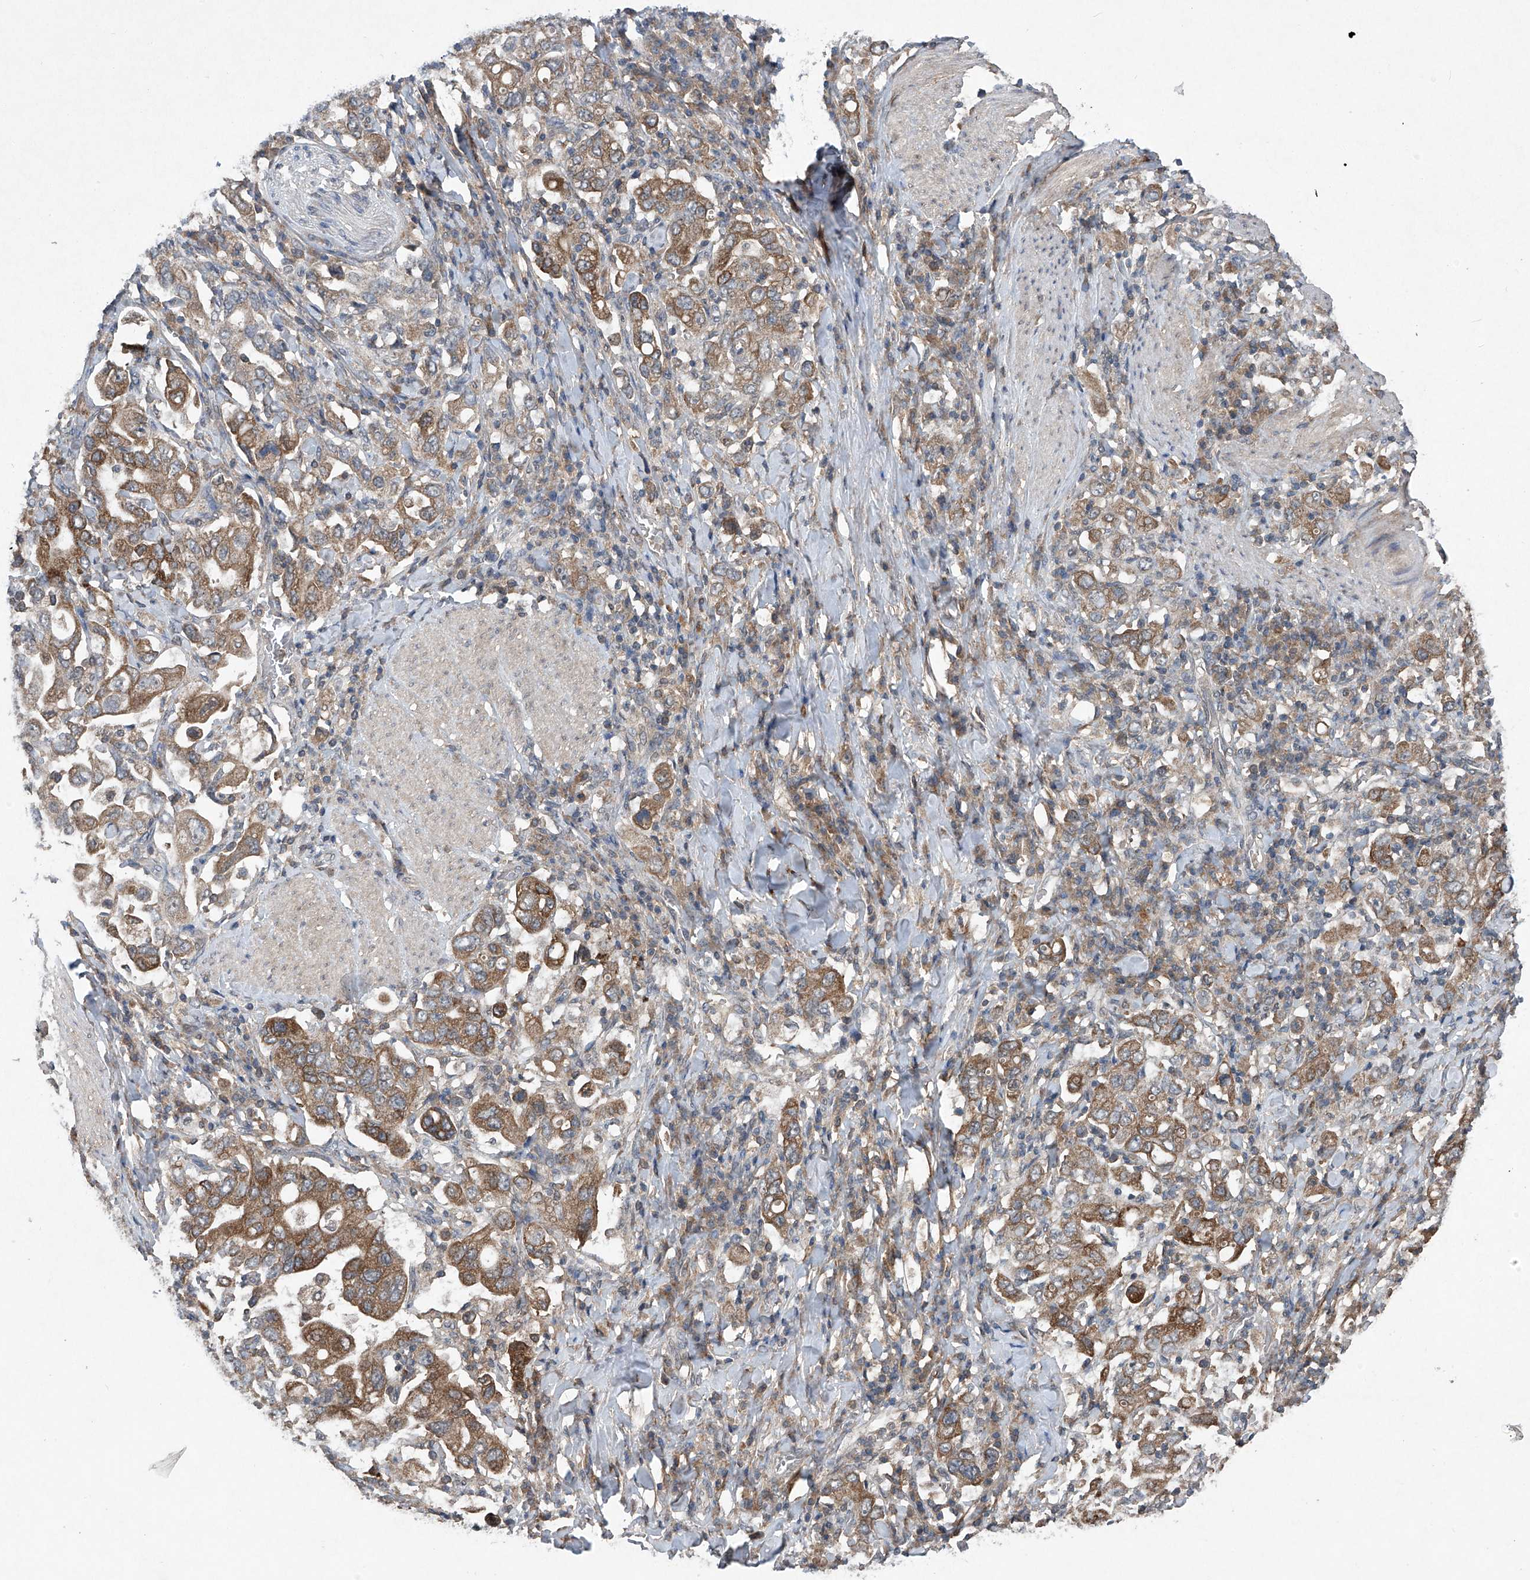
{"staining": {"intensity": "moderate", "quantity": ">75%", "location": "cytoplasmic/membranous"}, "tissue": "stomach cancer", "cell_type": "Tumor cells", "image_type": "cancer", "snomed": [{"axis": "morphology", "description": "Adenocarcinoma, NOS"}, {"axis": "topography", "description": "Stomach, upper"}], "caption": "Immunohistochemical staining of stomach cancer (adenocarcinoma) displays moderate cytoplasmic/membranous protein staining in approximately >75% of tumor cells.", "gene": "SUMF2", "patient": {"sex": "male", "age": 62}}